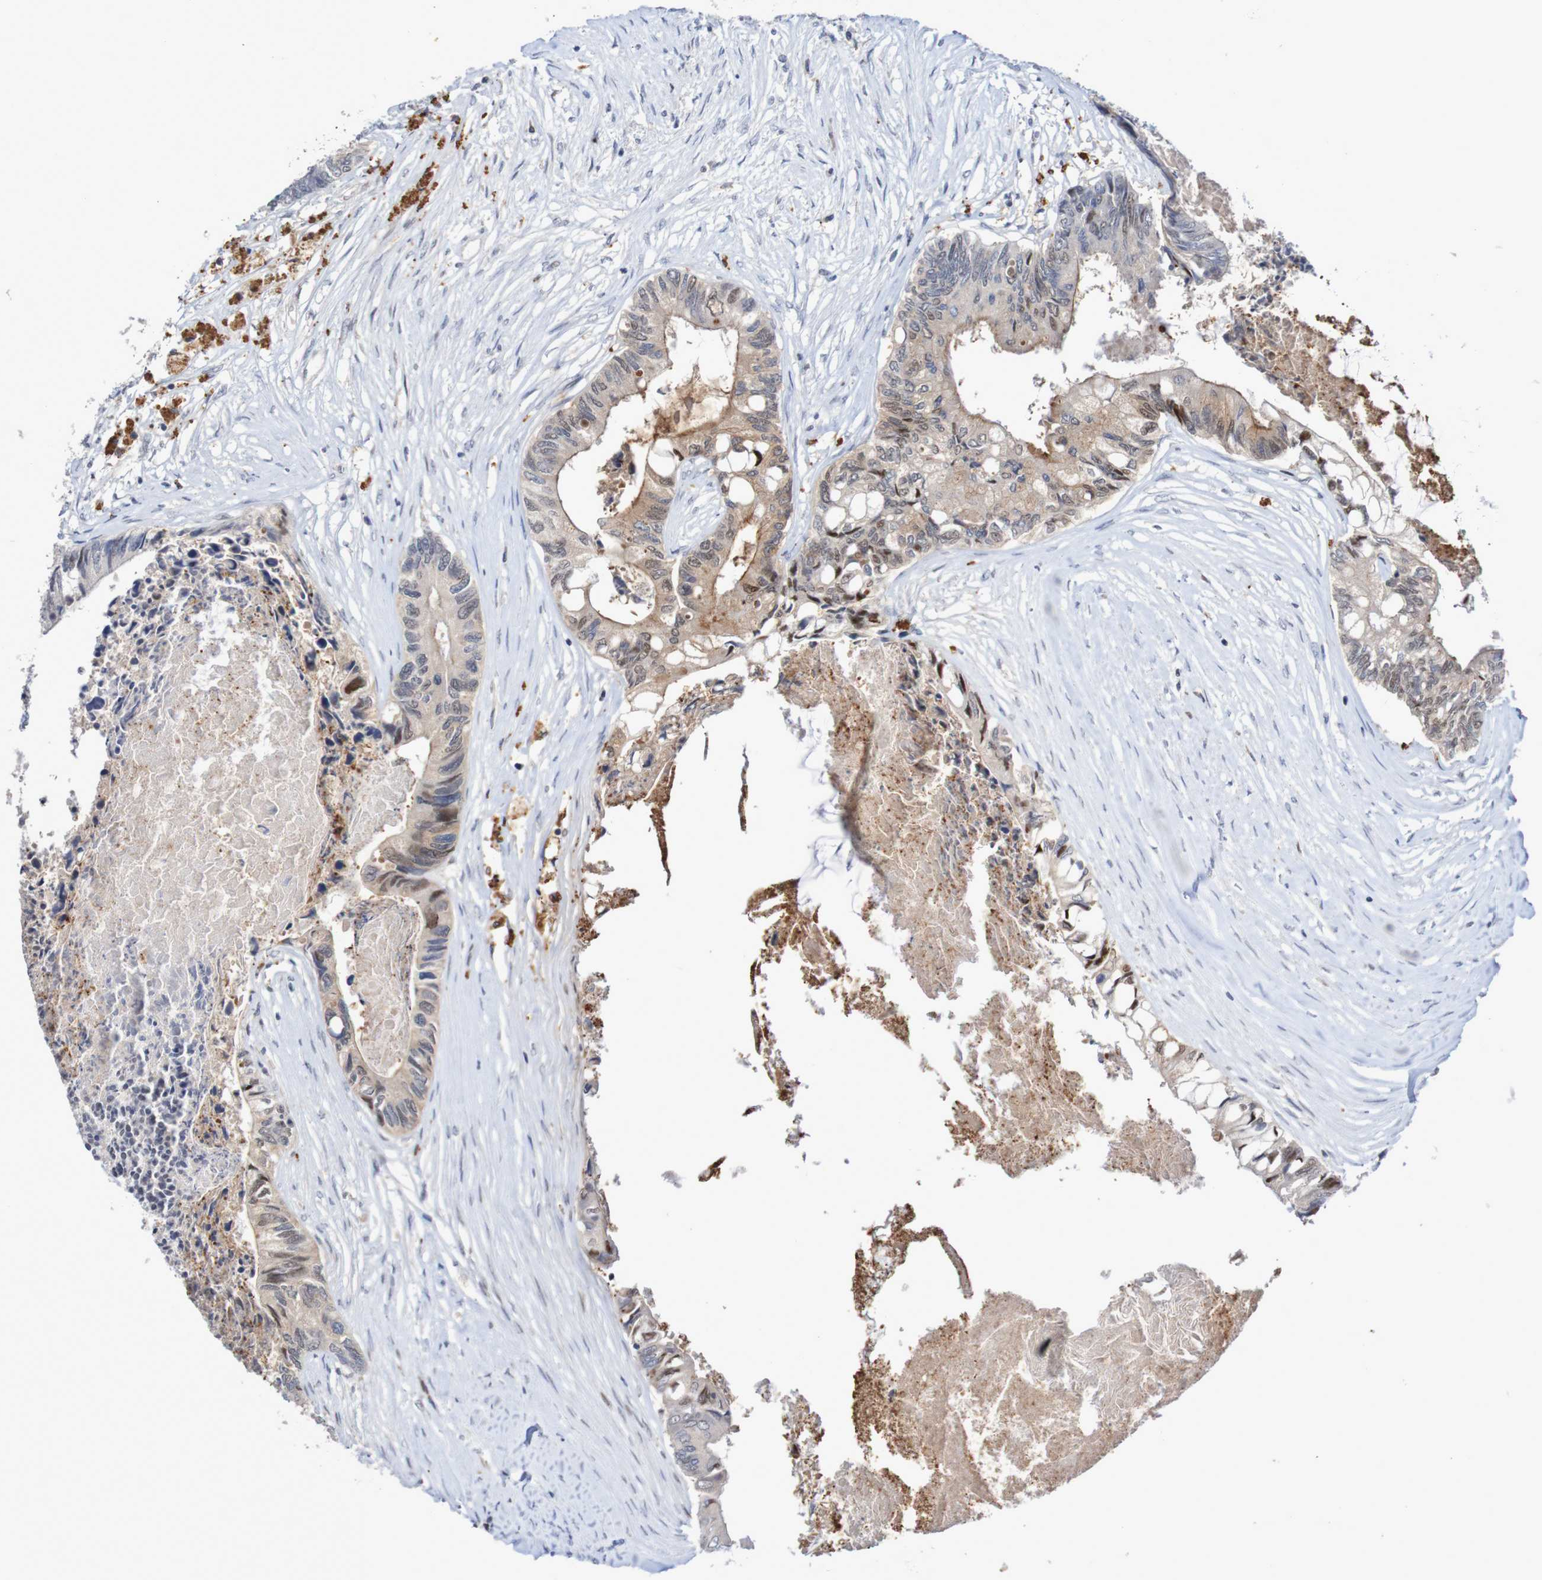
{"staining": {"intensity": "weak", "quantity": "25%-75%", "location": "cytoplasmic/membranous,nuclear"}, "tissue": "colorectal cancer", "cell_type": "Tumor cells", "image_type": "cancer", "snomed": [{"axis": "morphology", "description": "Adenocarcinoma, NOS"}, {"axis": "topography", "description": "Rectum"}], "caption": "High-power microscopy captured an immunohistochemistry micrograph of colorectal cancer, revealing weak cytoplasmic/membranous and nuclear positivity in about 25%-75% of tumor cells.", "gene": "FBP2", "patient": {"sex": "male", "age": 63}}